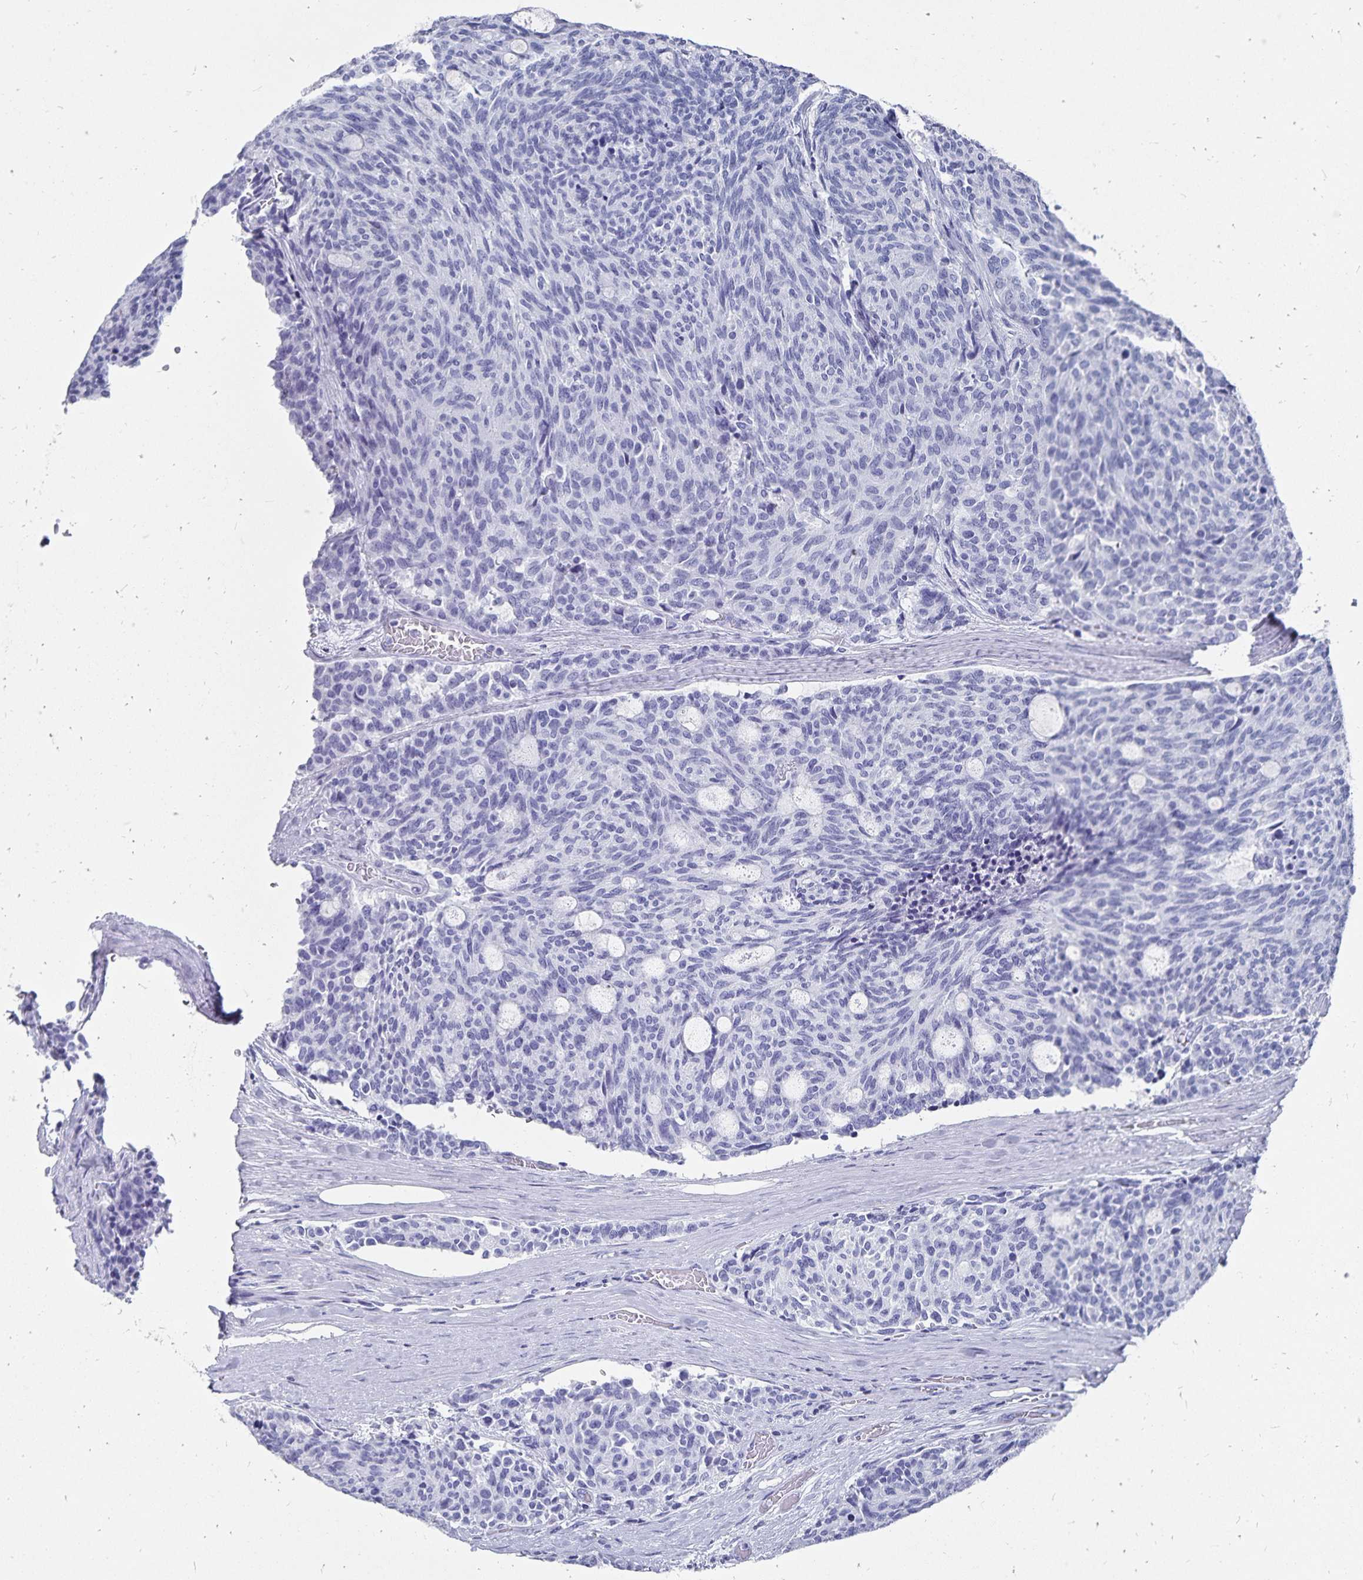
{"staining": {"intensity": "negative", "quantity": "none", "location": "none"}, "tissue": "carcinoid", "cell_type": "Tumor cells", "image_type": "cancer", "snomed": [{"axis": "morphology", "description": "Carcinoid, malignant, NOS"}, {"axis": "topography", "description": "Pancreas"}], "caption": "A photomicrograph of human carcinoid is negative for staining in tumor cells. (Brightfield microscopy of DAB (3,3'-diaminobenzidine) immunohistochemistry at high magnification).", "gene": "ADH1A", "patient": {"sex": "female", "age": 54}}